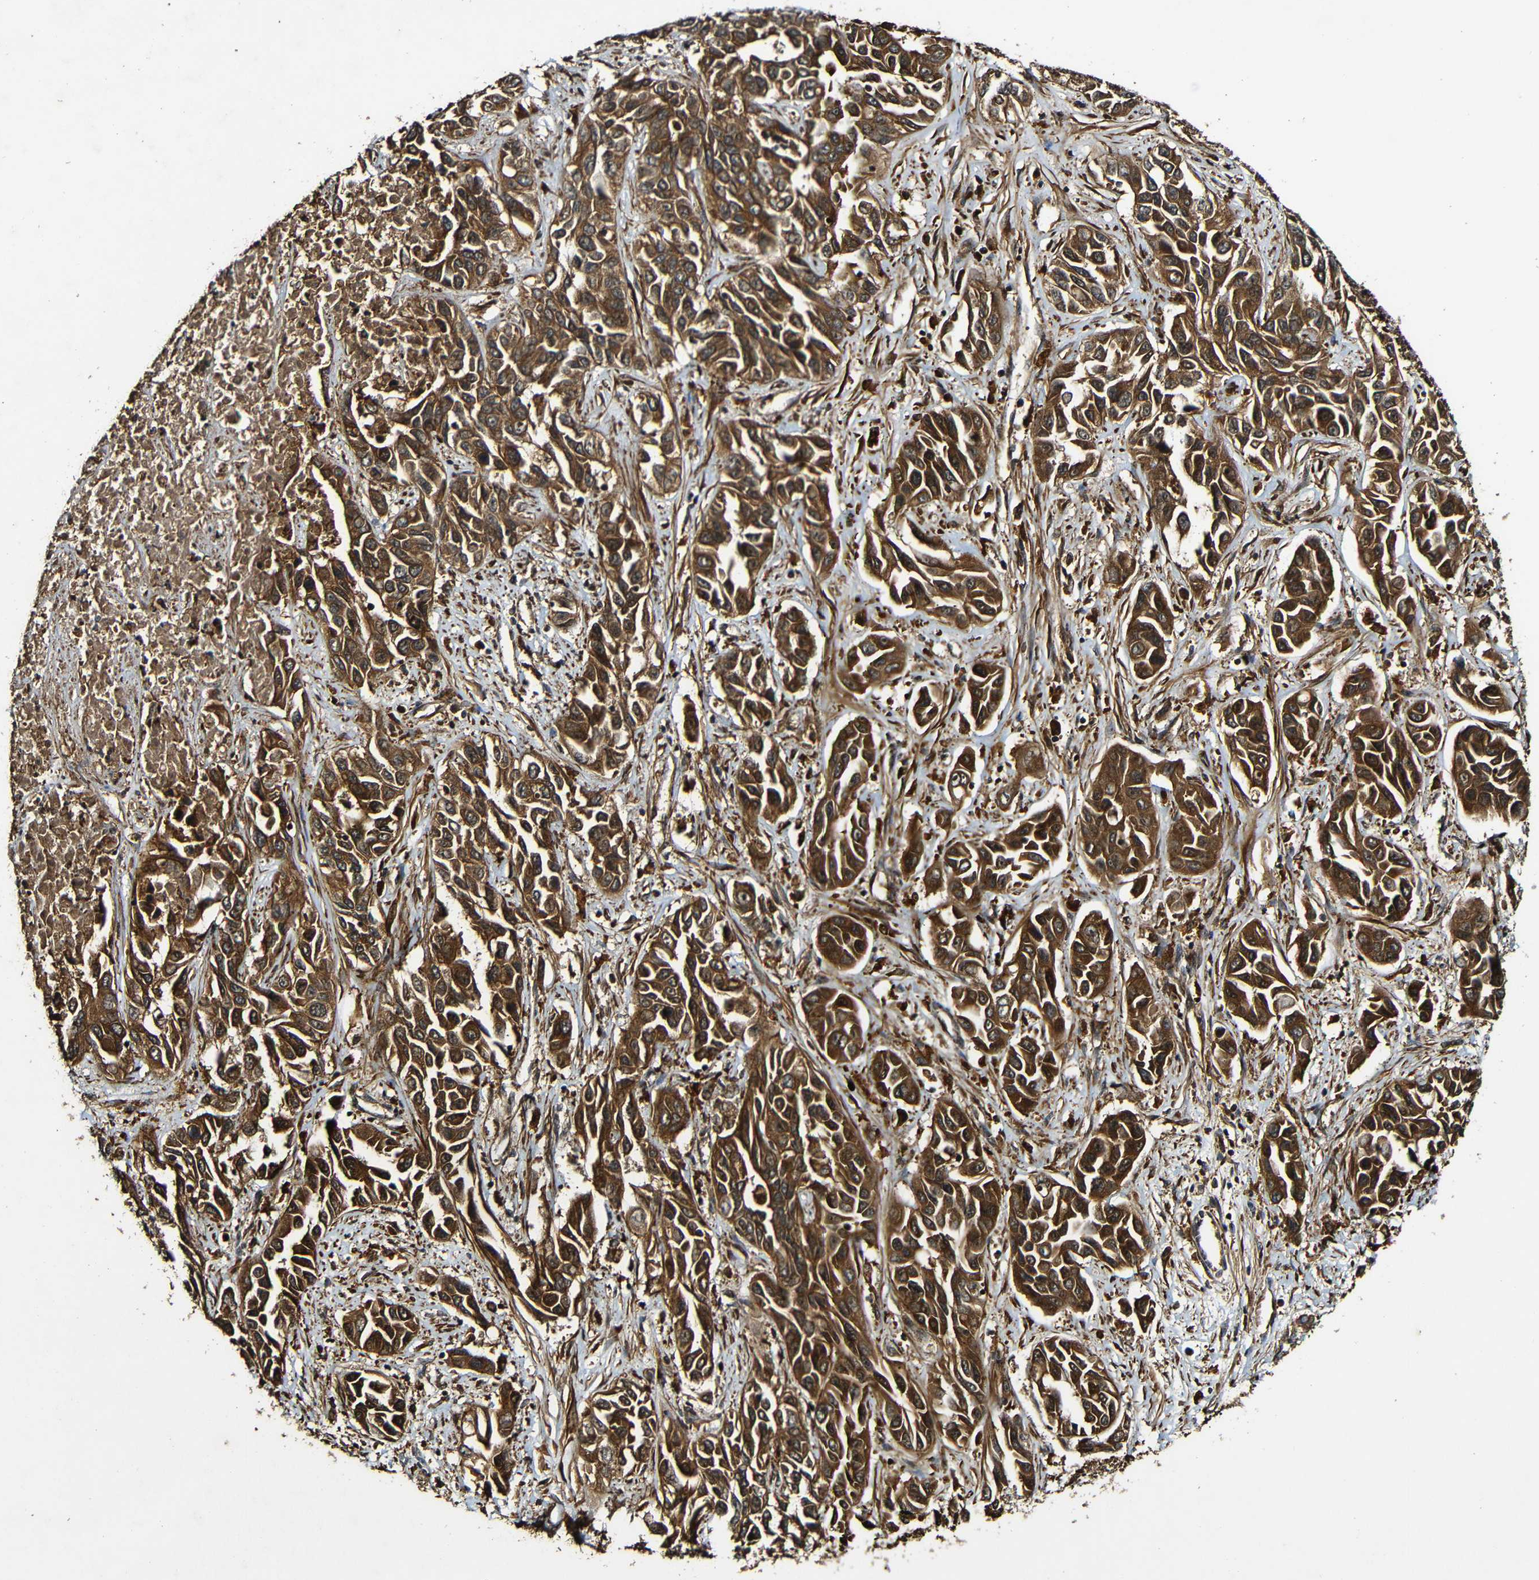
{"staining": {"intensity": "strong", "quantity": ">75%", "location": "cytoplasmic/membranous"}, "tissue": "liver cancer", "cell_type": "Tumor cells", "image_type": "cancer", "snomed": [{"axis": "morphology", "description": "Cholangiocarcinoma"}, {"axis": "topography", "description": "Liver"}], "caption": "Strong cytoplasmic/membranous positivity for a protein is seen in approximately >75% of tumor cells of liver cancer (cholangiocarcinoma) using immunohistochemistry.", "gene": "CASP8", "patient": {"sex": "female", "age": 52}}